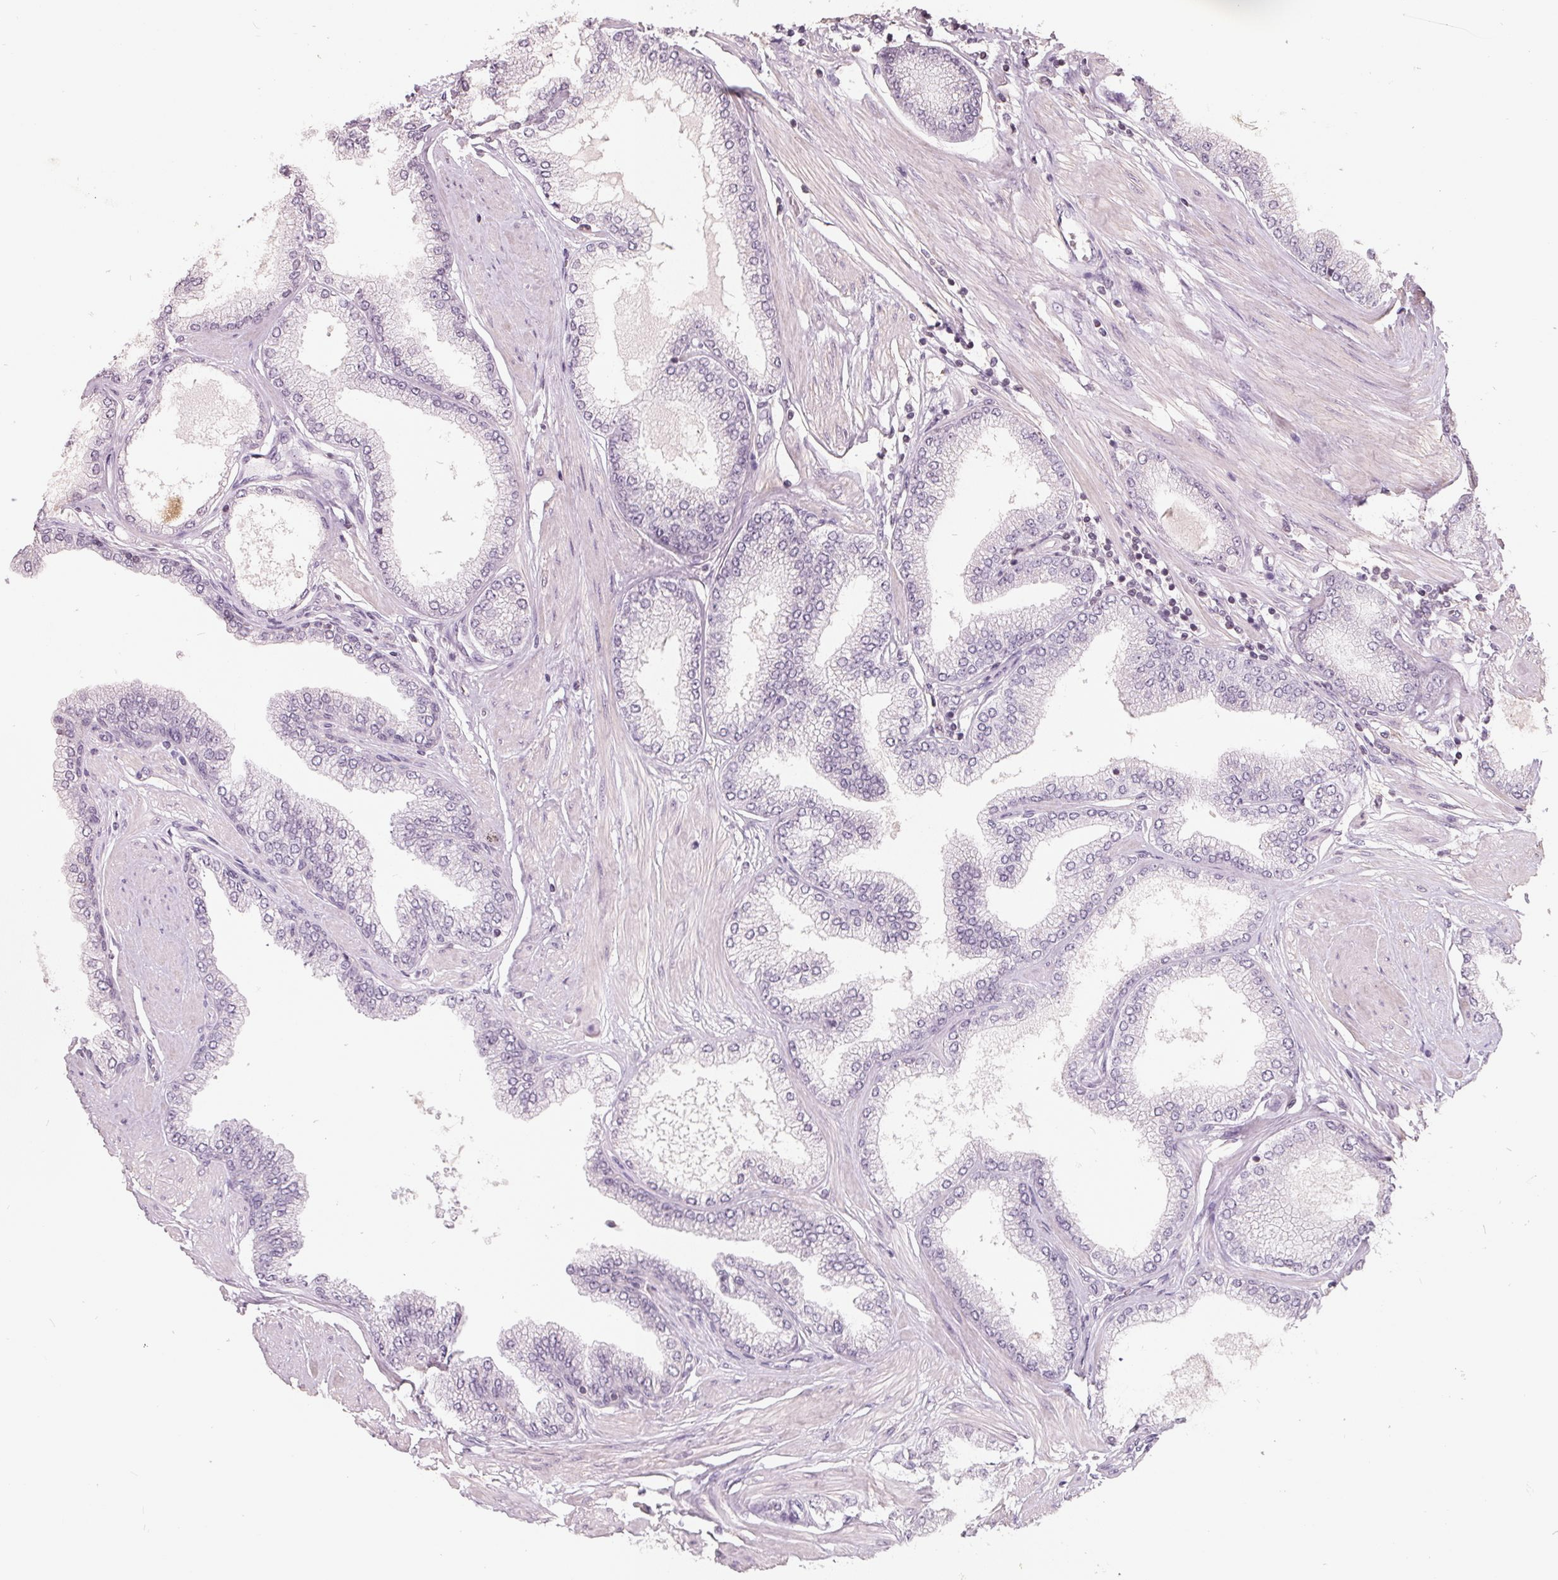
{"staining": {"intensity": "negative", "quantity": "none", "location": "none"}, "tissue": "prostate cancer", "cell_type": "Tumor cells", "image_type": "cancer", "snomed": [{"axis": "morphology", "description": "Adenocarcinoma, Low grade"}, {"axis": "topography", "description": "Prostate"}], "caption": "High power microscopy photomicrograph of an IHC image of prostate adenocarcinoma (low-grade), revealing no significant positivity in tumor cells. Nuclei are stained in blue.", "gene": "FTCD", "patient": {"sex": "male", "age": 55}}